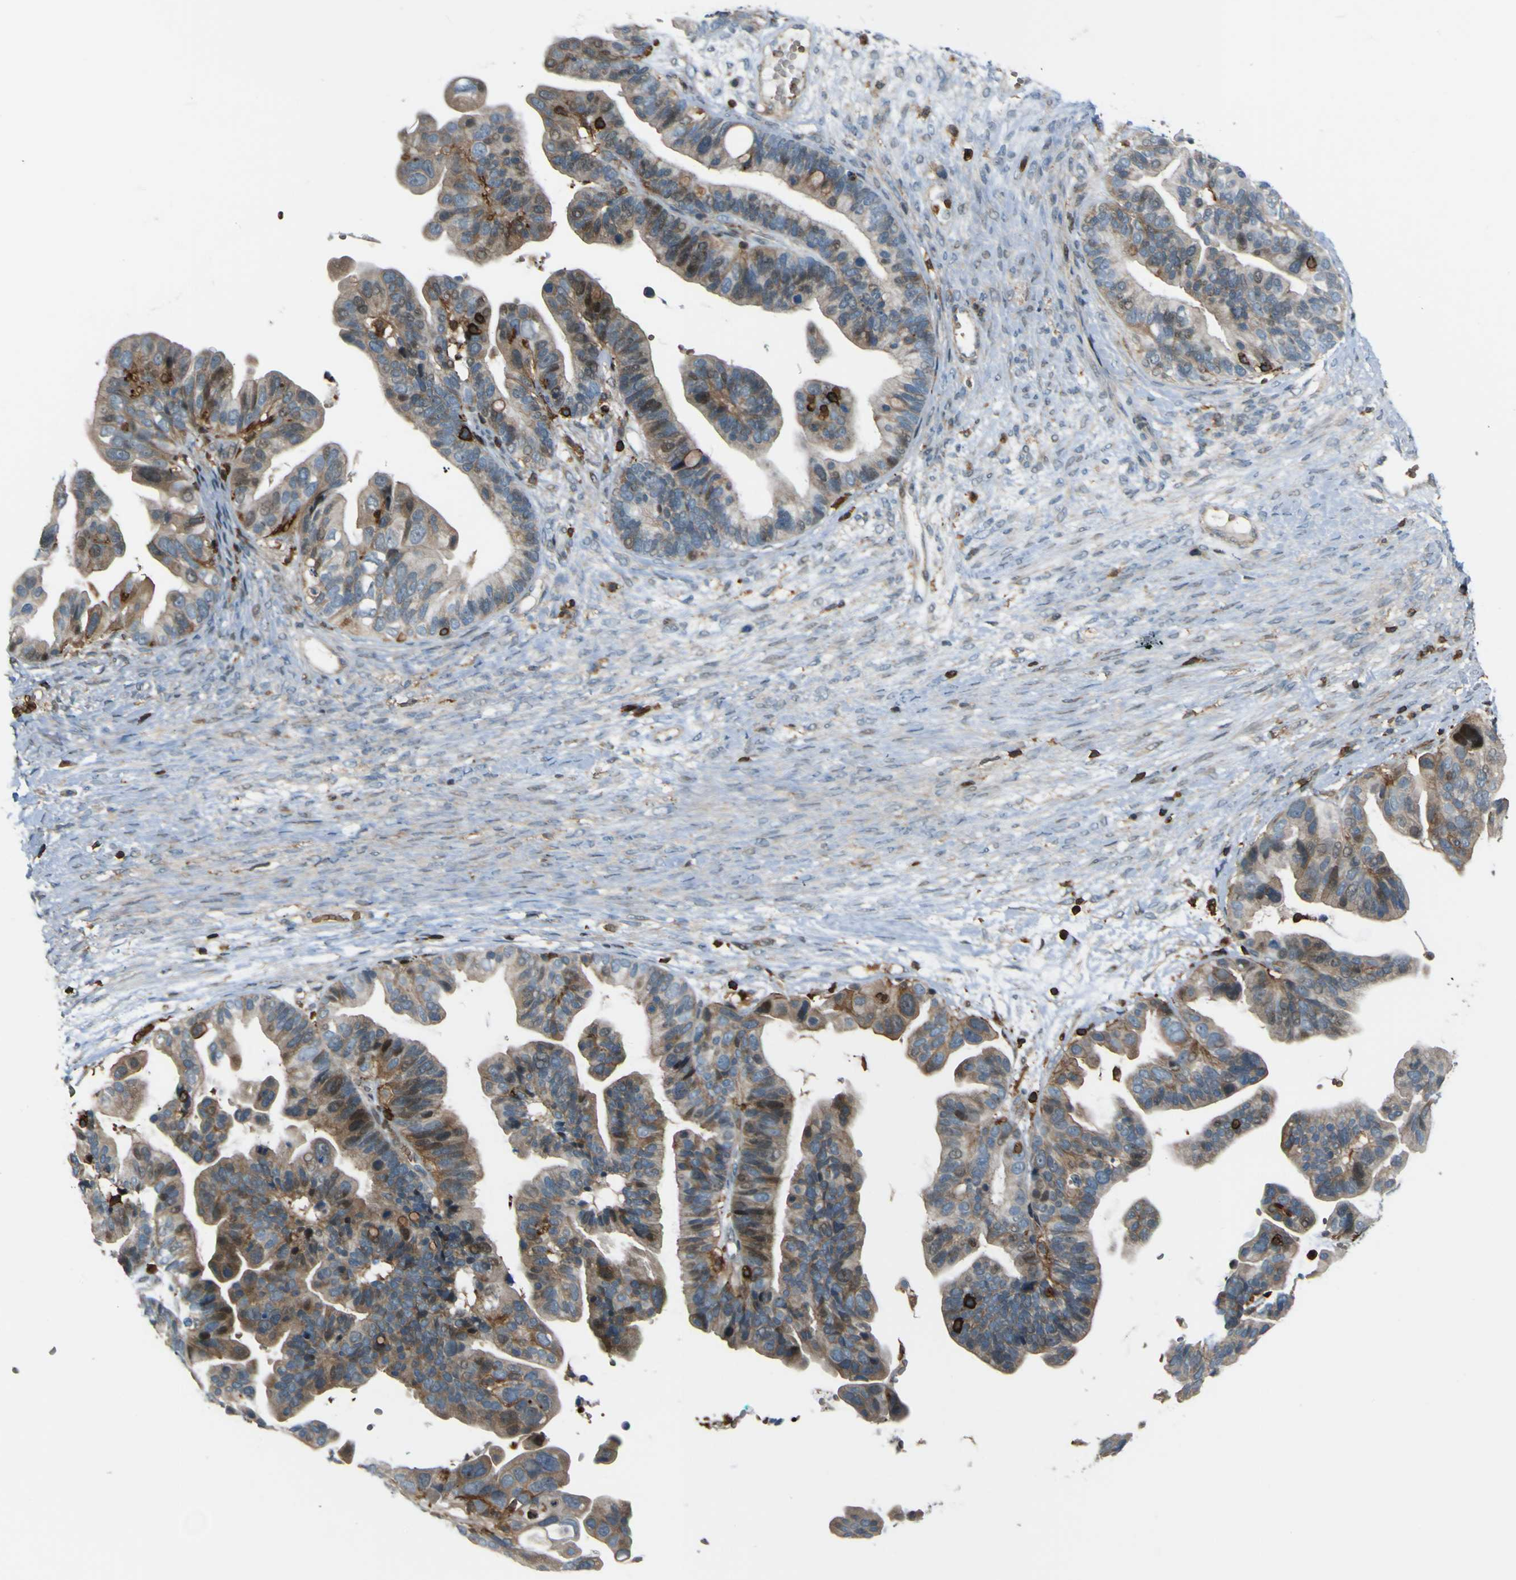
{"staining": {"intensity": "weak", "quantity": ">75%", "location": "cytoplasmic/membranous"}, "tissue": "ovarian cancer", "cell_type": "Tumor cells", "image_type": "cancer", "snomed": [{"axis": "morphology", "description": "Cystadenocarcinoma, serous, NOS"}, {"axis": "topography", "description": "Ovary"}], "caption": "Tumor cells demonstrate weak cytoplasmic/membranous positivity in about >75% of cells in ovarian cancer. (brown staining indicates protein expression, while blue staining denotes nuclei).", "gene": "PCDHB5", "patient": {"sex": "female", "age": 56}}